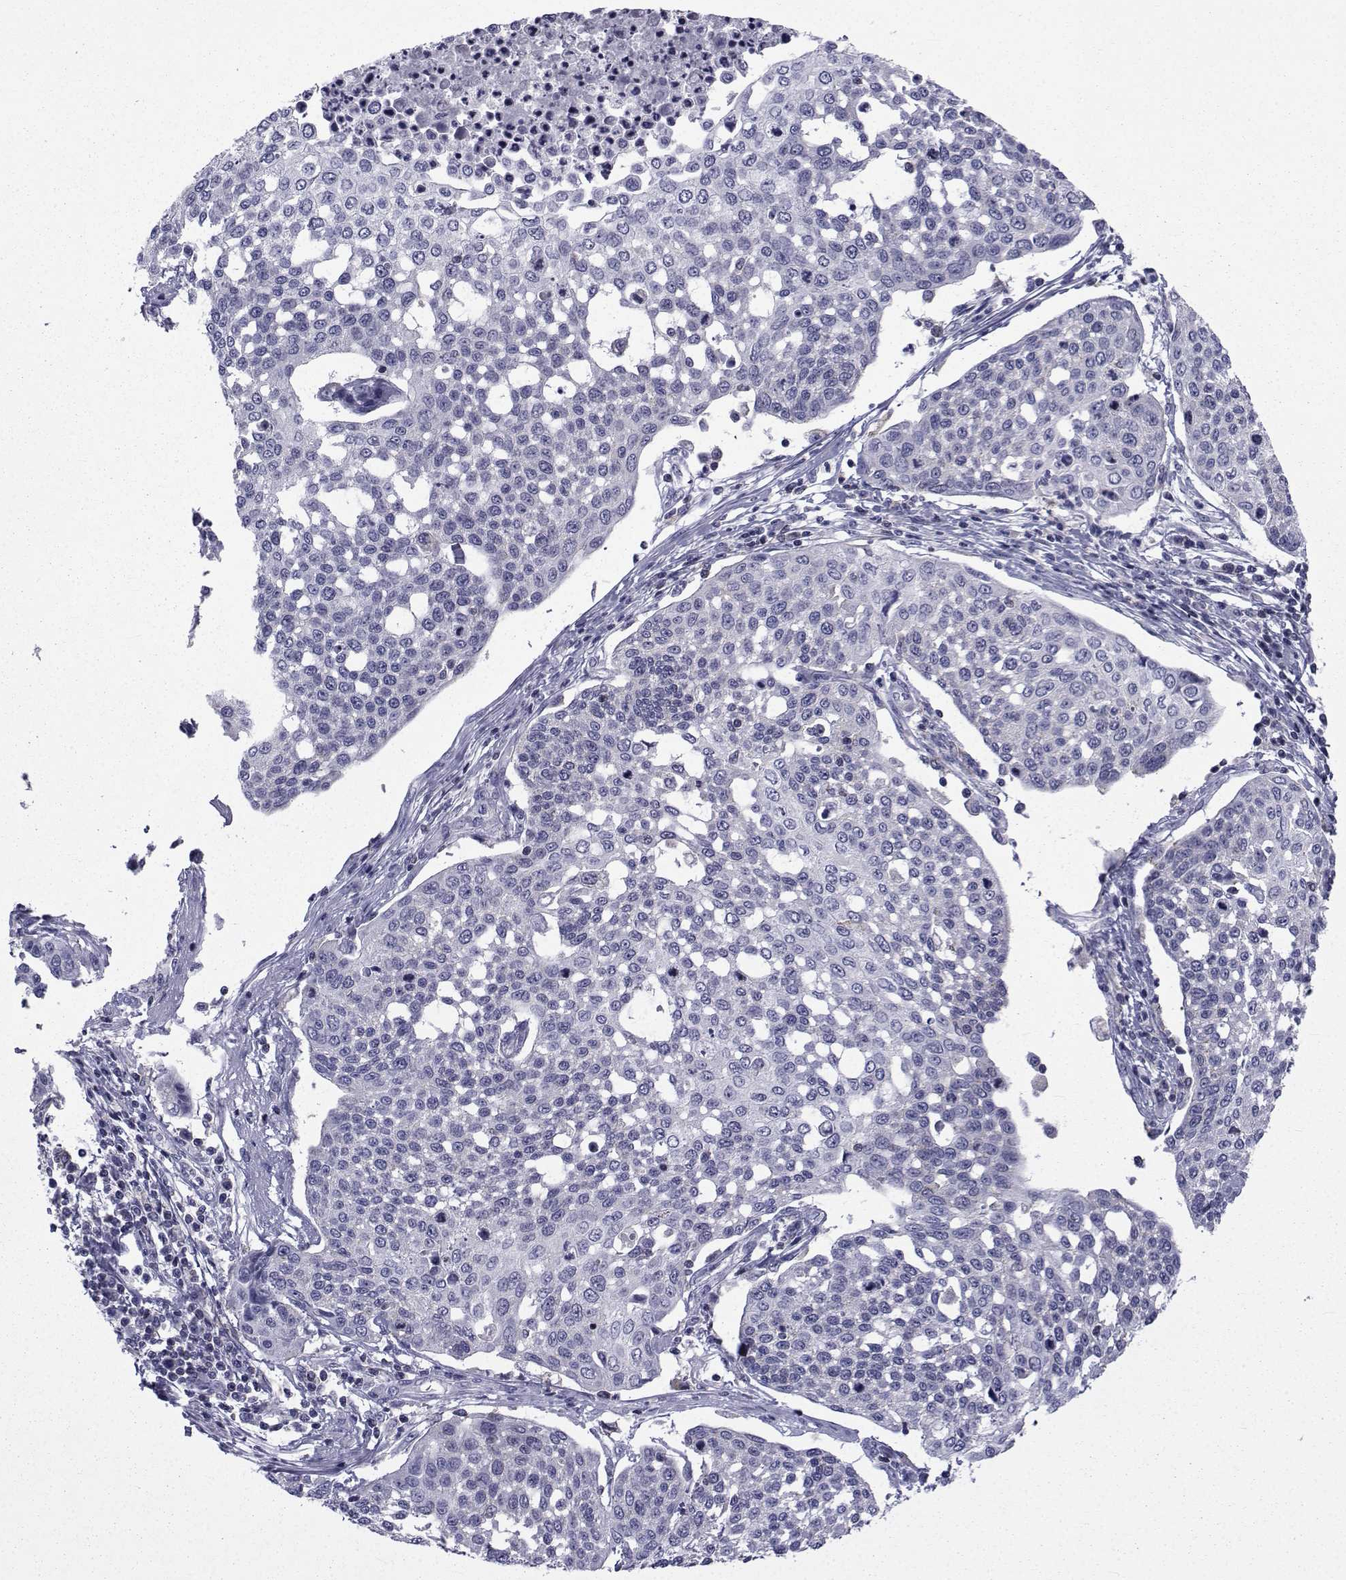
{"staining": {"intensity": "negative", "quantity": "none", "location": "none"}, "tissue": "cervical cancer", "cell_type": "Tumor cells", "image_type": "cancer", "snomed": [{"axis": "morphology", "description": "Squamous cell carcinoma, NOS"}, {"axis": "topography", "description": "Cervix"}], "caption": "Tumor cells are negative for brown protein staining in squamous cell carcinoma (cervical). The staining was performed using DAB to visualize the protein expression in brown, while the nuclei were stained in blue with hematoxylin (Magnification: 20x).", "gene": "PDE6H", "patient": {"sex": "female", "age": 34}}